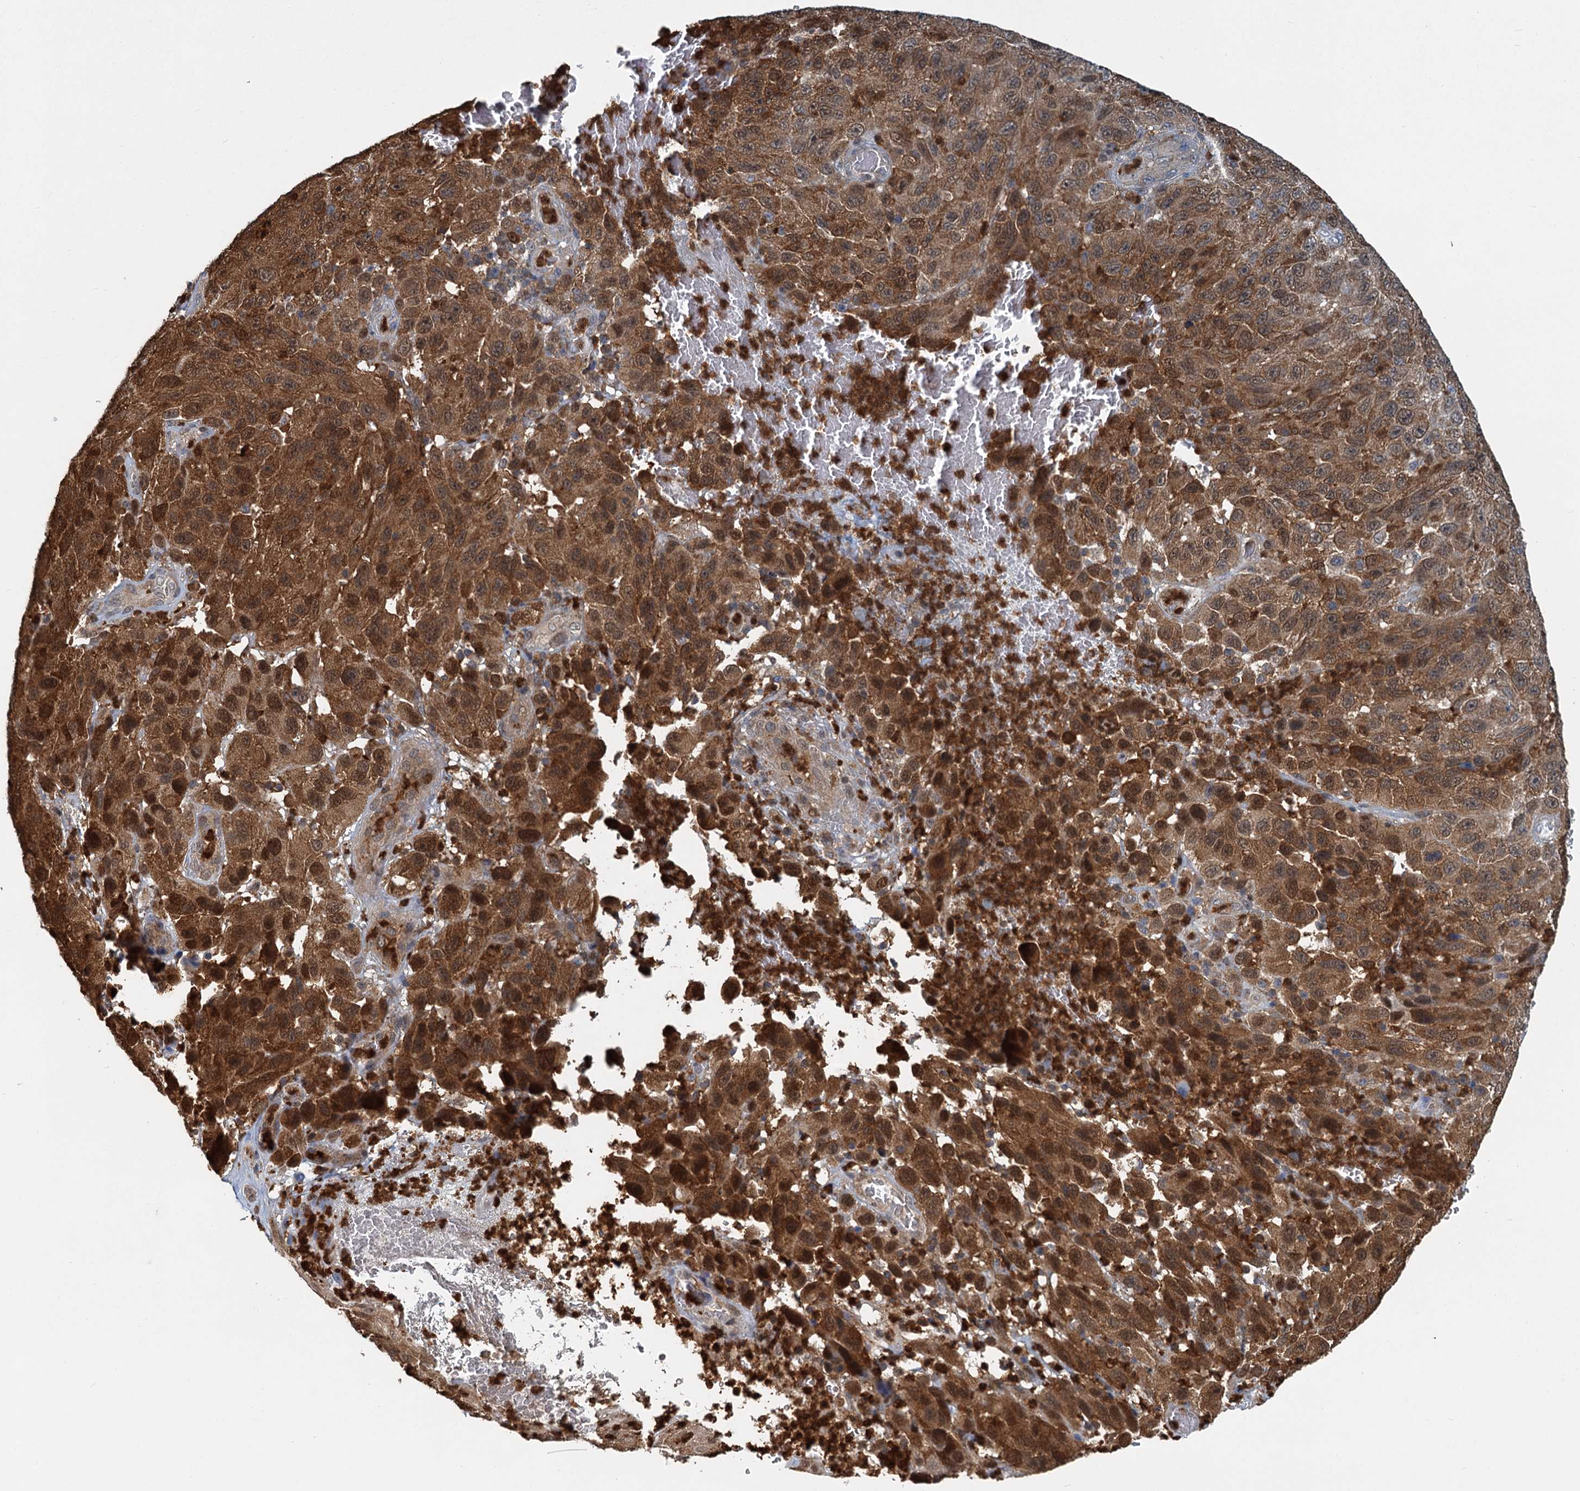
{"staining": {"intensity": "strong", "quantity": ">75%", "location": "cytoplasmic/membranous"}, "tissue": "melanoma", "cell_type": "Tumor cells", "image_type": "cancer", "snomed": [{"axis": "morphology", "description": "Normal tissue, NOS"}, {"axis": "morphology", "description": "Malignant melanoma, NOS"}, {"axis": "topography", "description": "Skin"}], "caption": "Human malignant melanoma stained with a protein marker exhibits strong staining in tumor cells.", "gene": "GPI", "patient": {"sex": "female", "age": 96}}